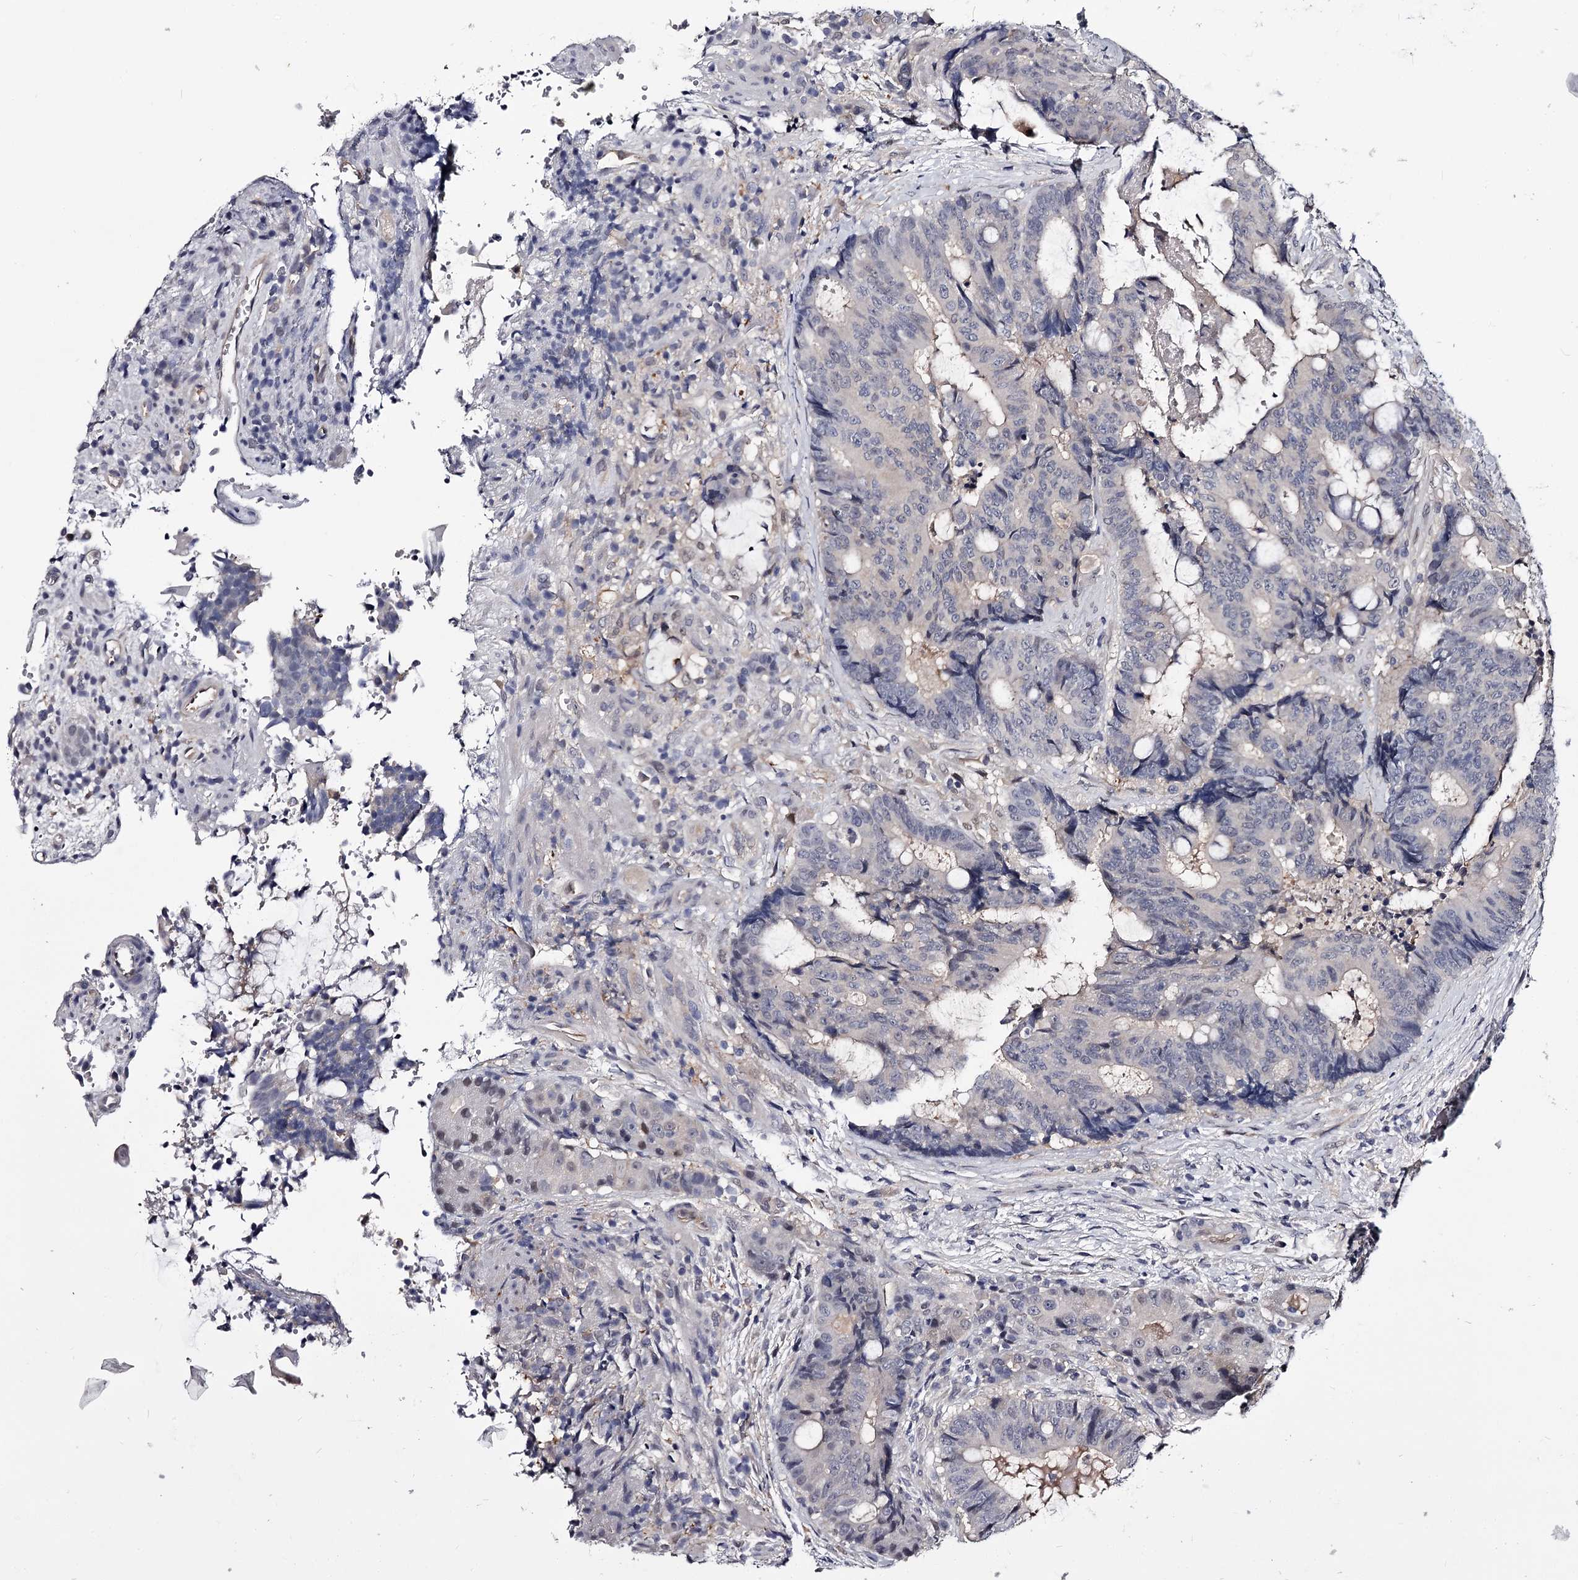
{"staining": {"intensity": "negative", "quantity": "none", "location": "none"}, "tissue": "colorectal cancer", "cell_type": "Tumor cells", "image_type": "cancer", "snomed": [{"axis": "morphology", "description": "Adenocarcinoma, NOS"}, {"axis": "topography", "description": "Rectum"}], "caption": "High magnification brightfield microscopy of colorectal cancer (adenocarcinoma) stained with DAB (3,3'-diaminobenzidine) (brown) and counterstained with hematoxylin (blue): tumor cells show no significant expression.", "gene": "GSTO1", "patient": {"sex": "male", "age": 69}}